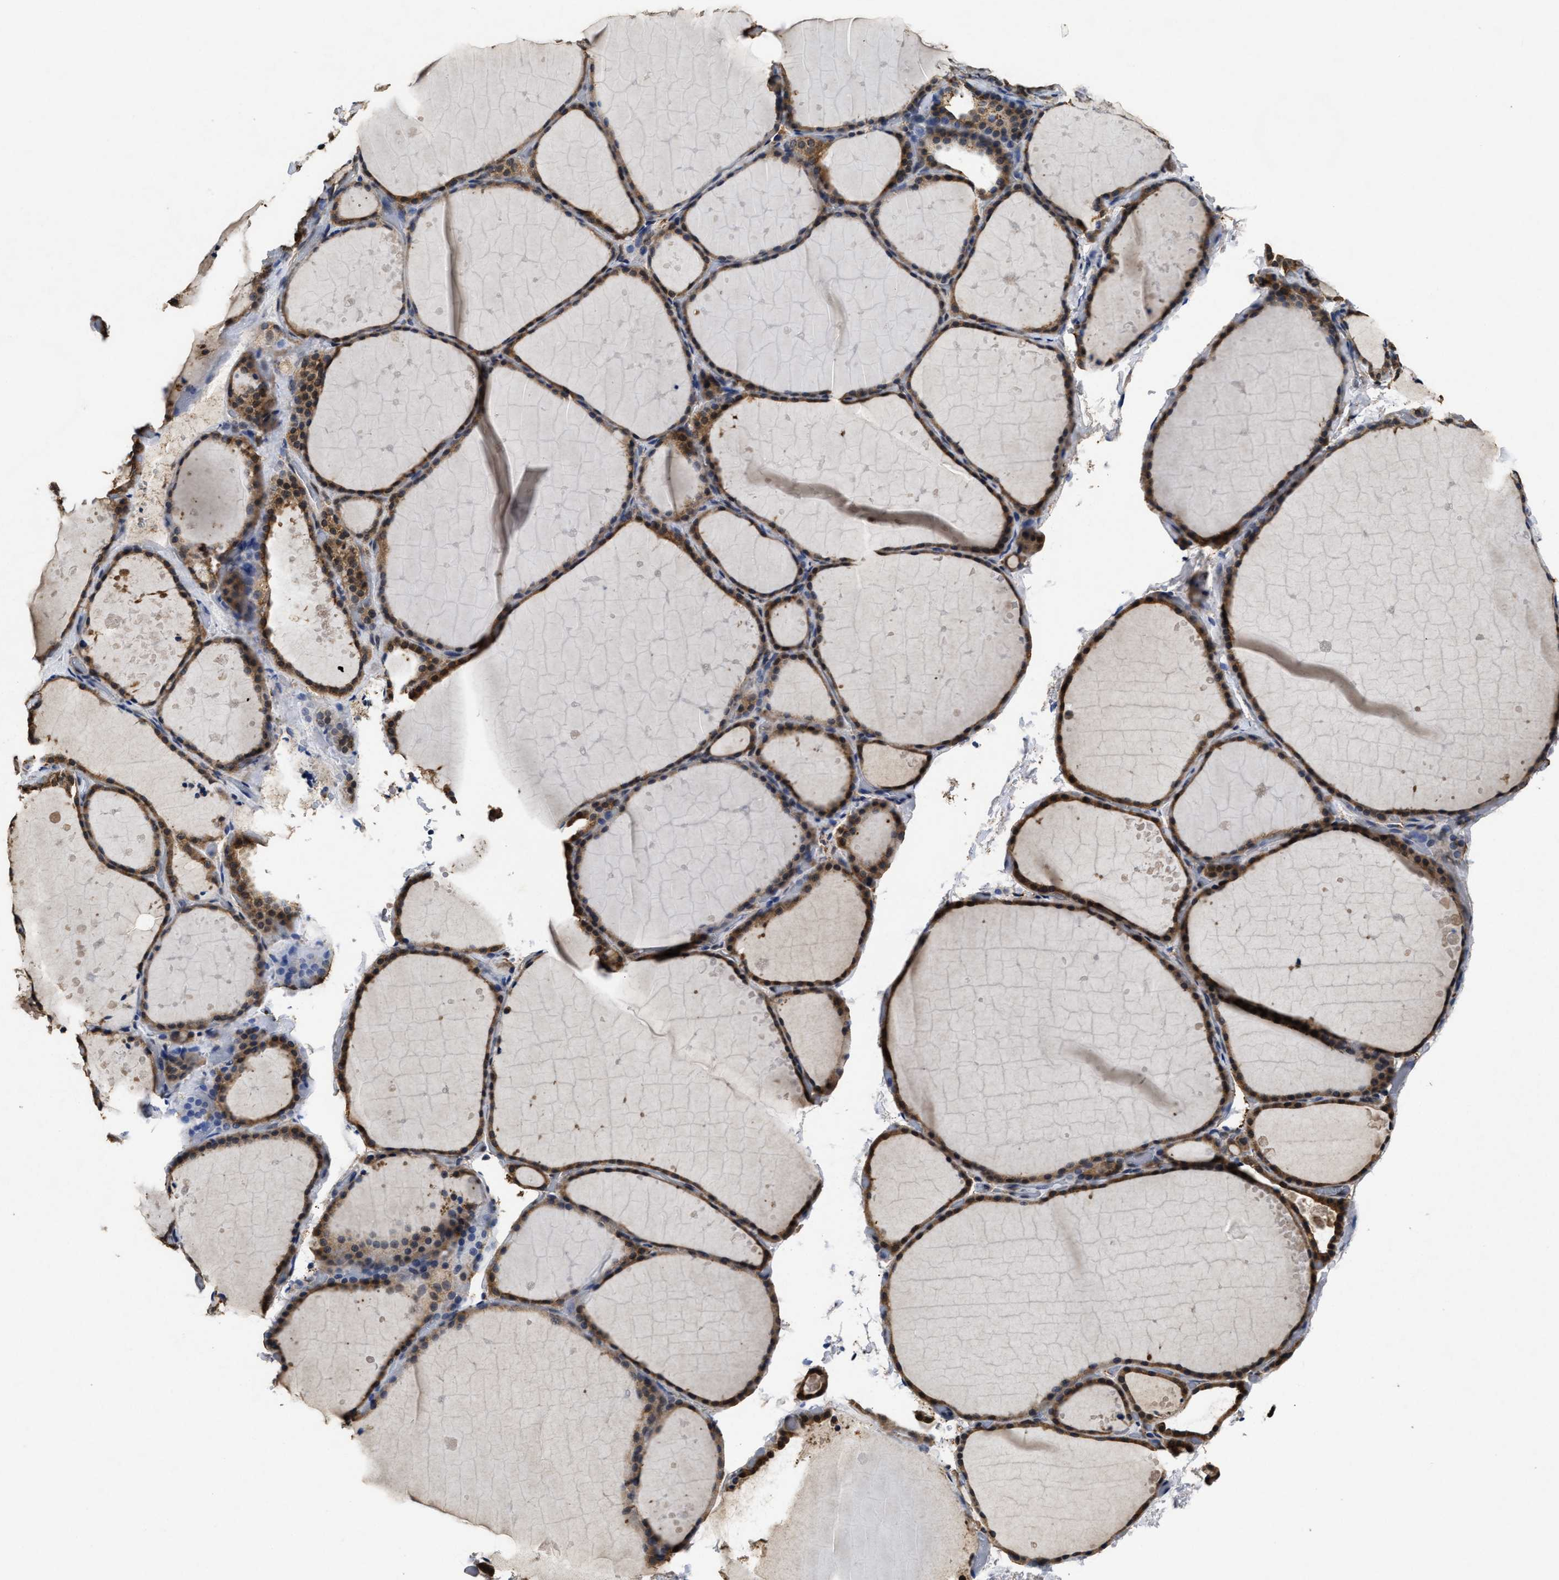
{"staining": {"intensity": "moderate", "quantity": ">75%", "location": "cytoplasmic/membranous,nuclear"}, "tissue": "thyroid gland", "cell_type": "Glandular cells", "image_type": "normal", "snomed": [{"axis": "morphology", "description": "Normal tissue, NOS"}, {"axis": "topography", "description": "Thyroid gland"}], "caption": "IHC micrograph of normal thyroid gland: human thyroid gland stained using immunohistochemistry (IHC) exhibits medium levels of moderate protein expression localized specifically in the cytoplasmic/membranous,nuclear of glandular cells, appearing as a cytoplasmic/membranous,nuclear brown color.", "gene": "ACAT2", "patient": {"sex": "female", "age": 44}}